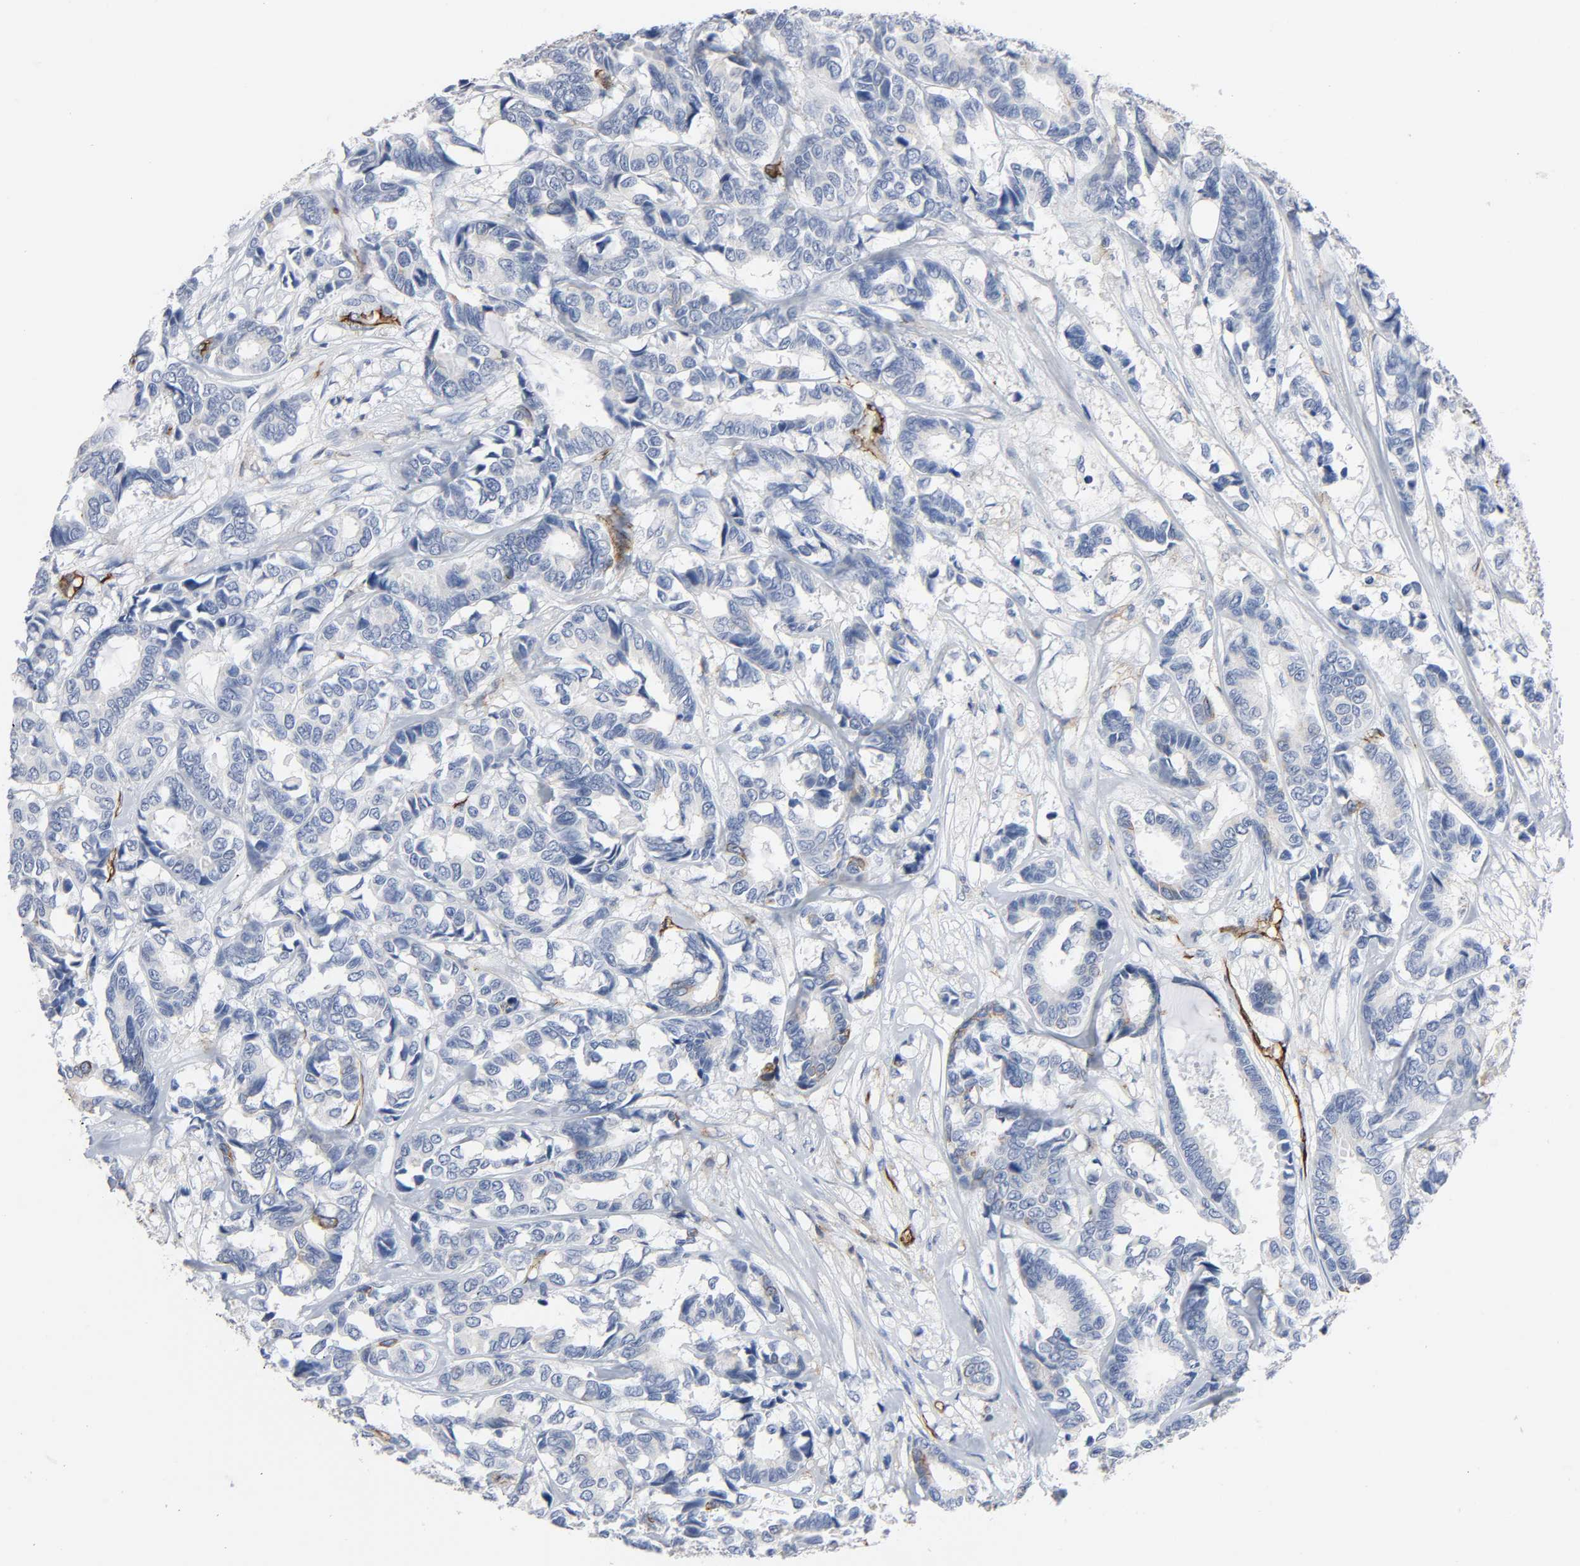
{"staining": {"intensity": "negative", "quantity": "none", "location": "none"}, "tissue": "breast cancer", "cell_type": "Tumor cells", "image_type": "cancer", "snomed": [{"axis": "morphology", "description": "Duct carcinoma"}, {"axis": "topography", "description": "Breast"}], "caption": "High magnification brightfield microscopy of breast cancer (invasive ductal carcinoma) stained with DAB (3,3'-diaminobenzidine) (brown) and counterstained with hematoxylin (blue): tumor cells show no significant staining.", "gene": "PECAM1", "patient": {"sex": "female", "age": 87}}